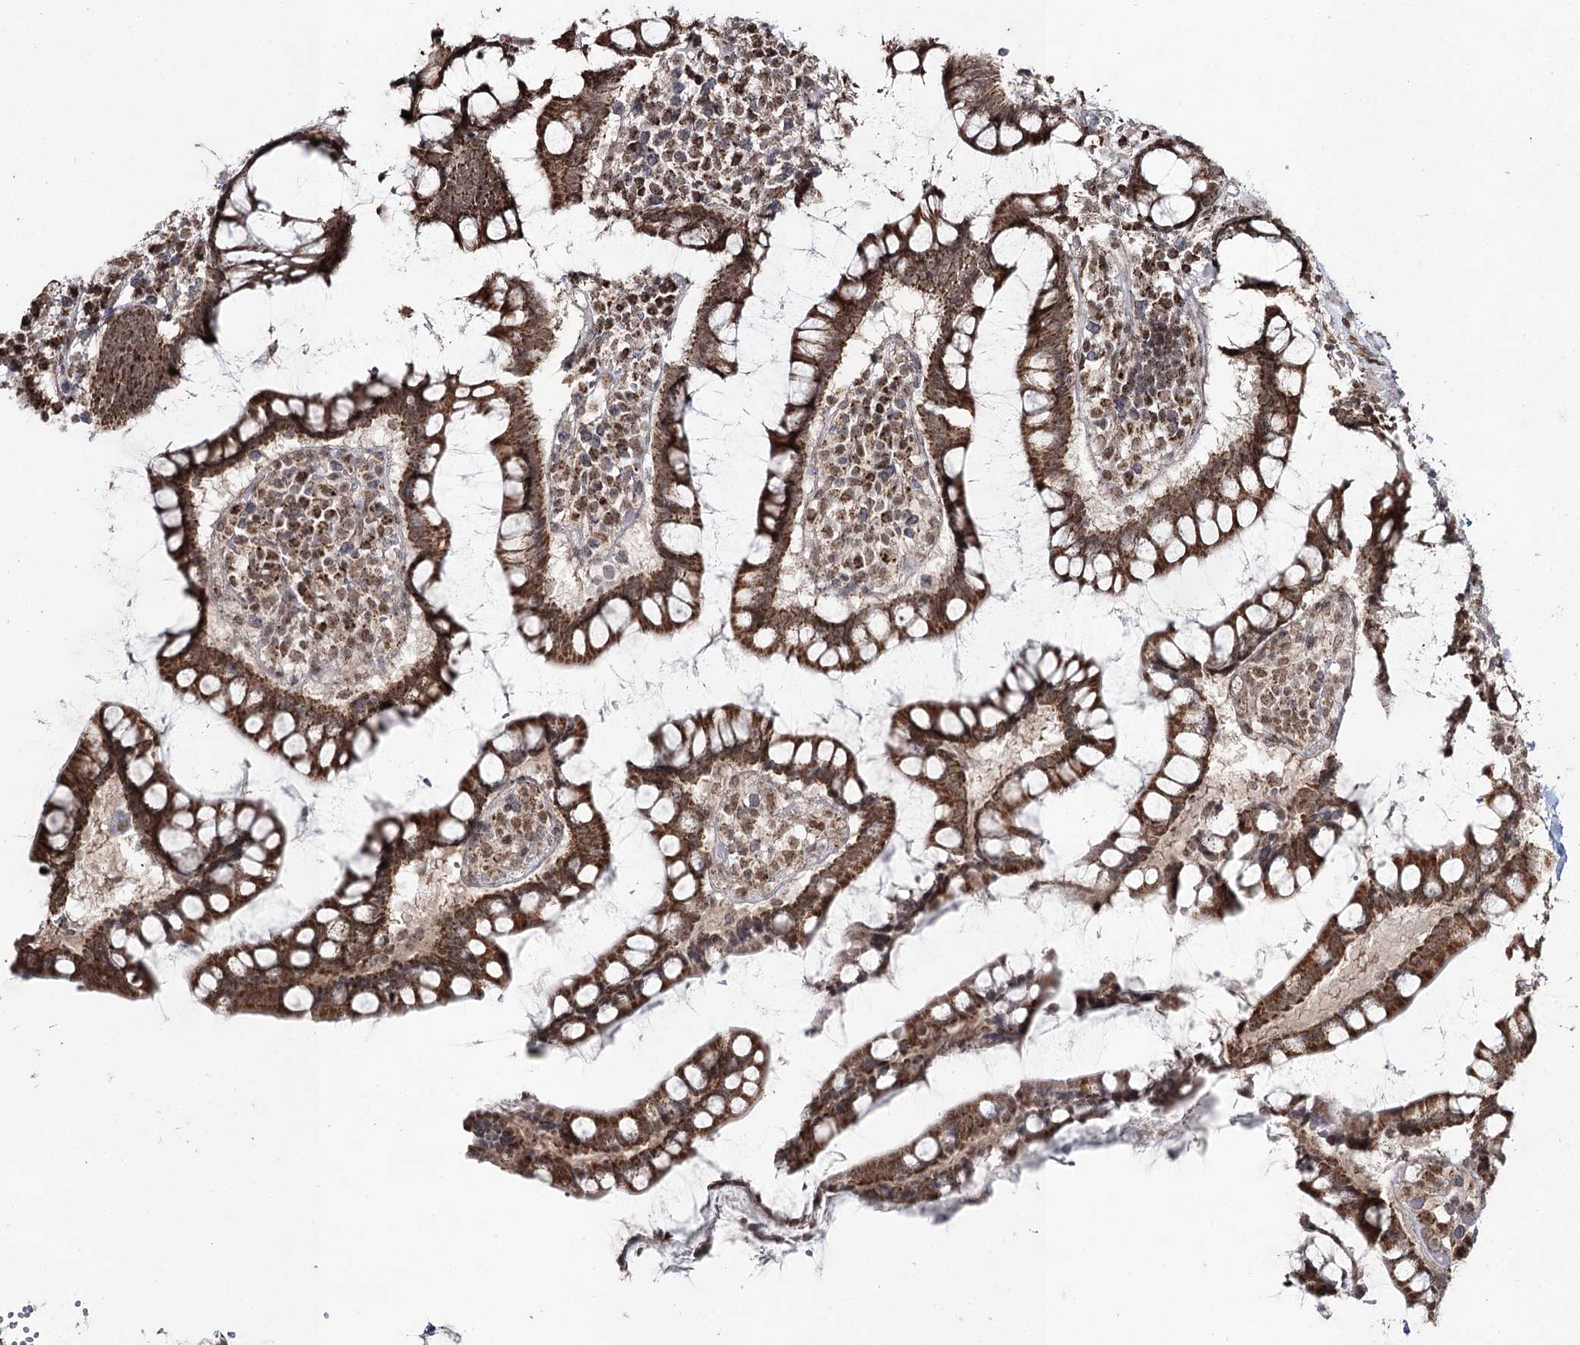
{"staining": {"intensity": "weak", "quantity": ">75%", "location": "cytoplasmic/membranous"}, "tissue": "colon", "cell_type": "Endothelial cells", "image_type": "normal", "snomed": [{"axis": "morphology", "description": "Normal tissue, NOS"}, {"axis": "topography", "description": "Colon"}], "caption": "Protein expression analysis of benign colon exhibits weak cytoplasmic/membranous staining in approximately >75% of endothelial cells.", "gene": "PDHX", "patient": {"sex": "female", "age": 79}}